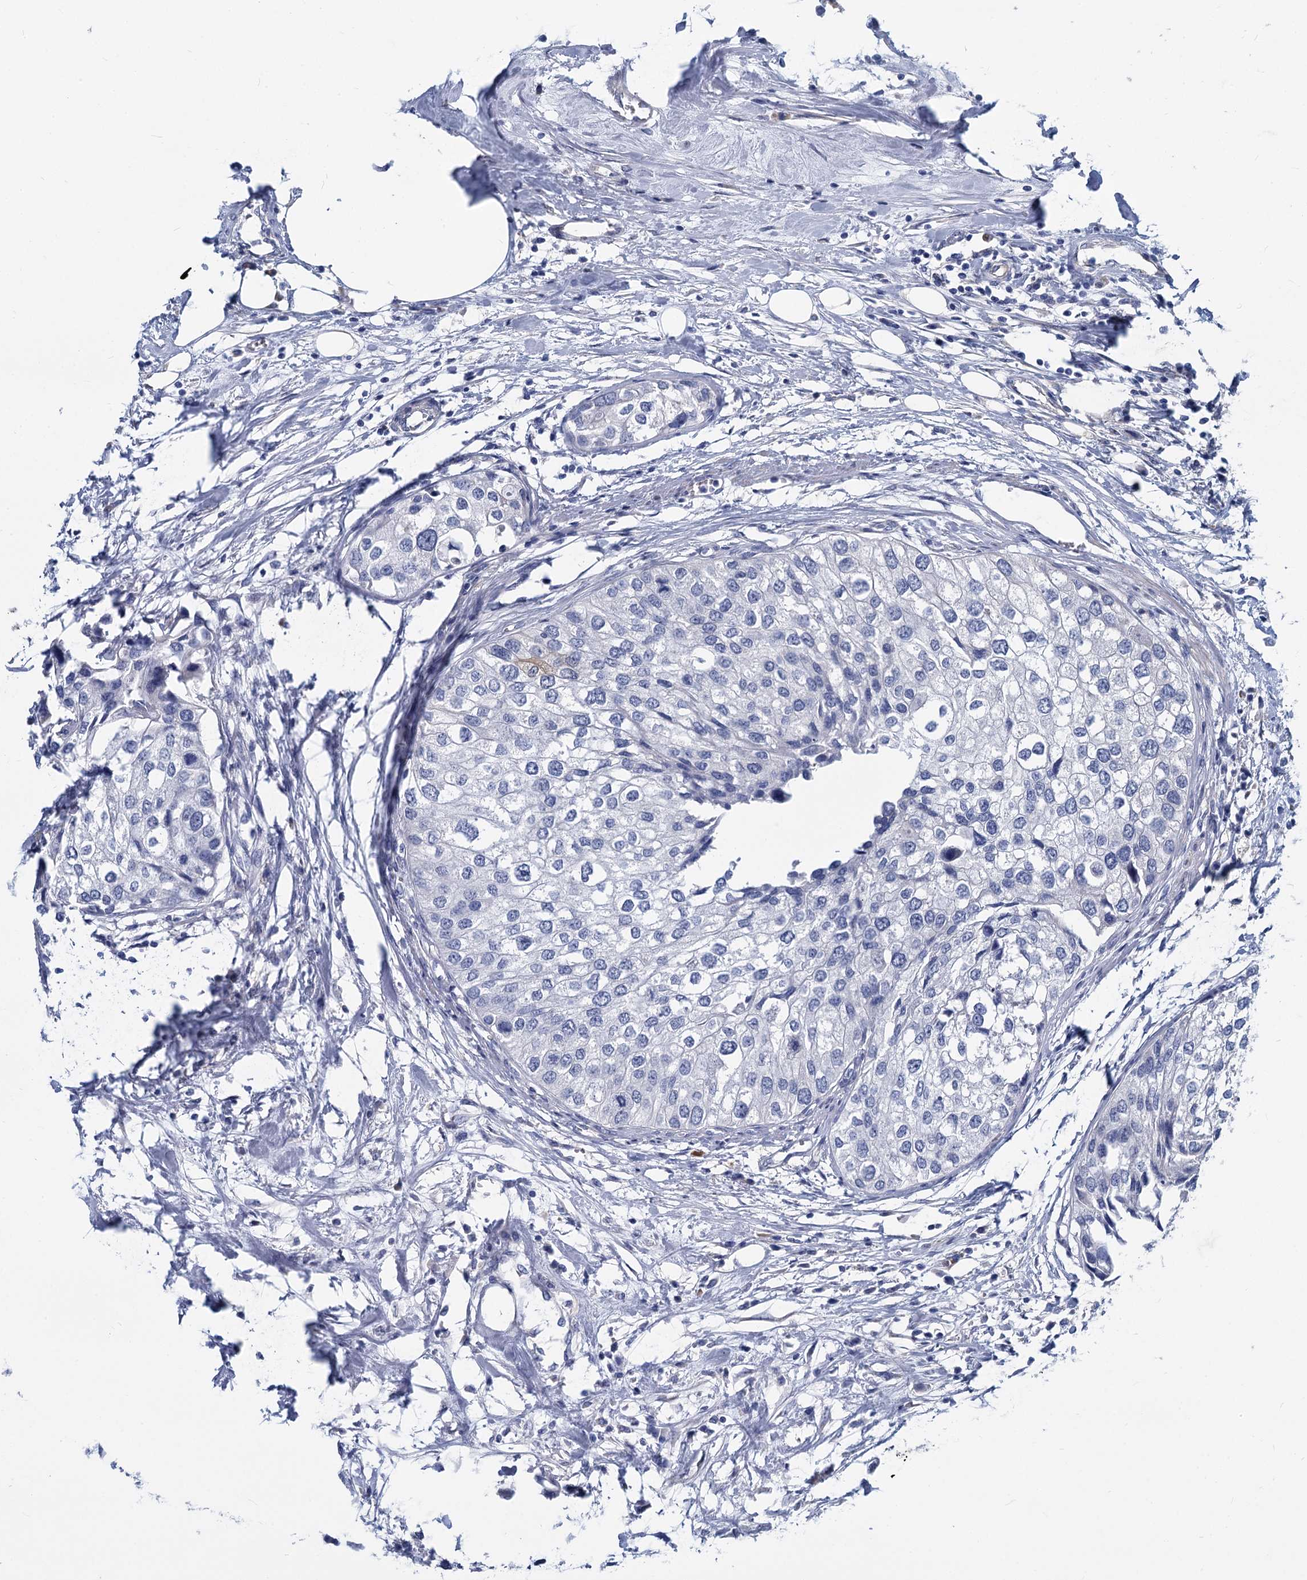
{"staining": {"intensity": "negative", "quantity": "none", "location": "none"}, "tissue": "urothelial cancer", "cell_type": "Tumor cells", "image_type": "cancer", "snomed": [{"axis": "morphology", "description": "Urothelial carcinoma, High grade"}, {"axis": "topography", "description": "Urinary bladder"}], "caption": "Immunohistochemistry (IHC) image of neoplastic tissue: urothelial cancer stained with DAB (3,3'-diaminobenzidine) reveals no significant protein staining in tumor cells.", "gene": "GSTM3", "patient": {"sex": "male", "age": 64}}